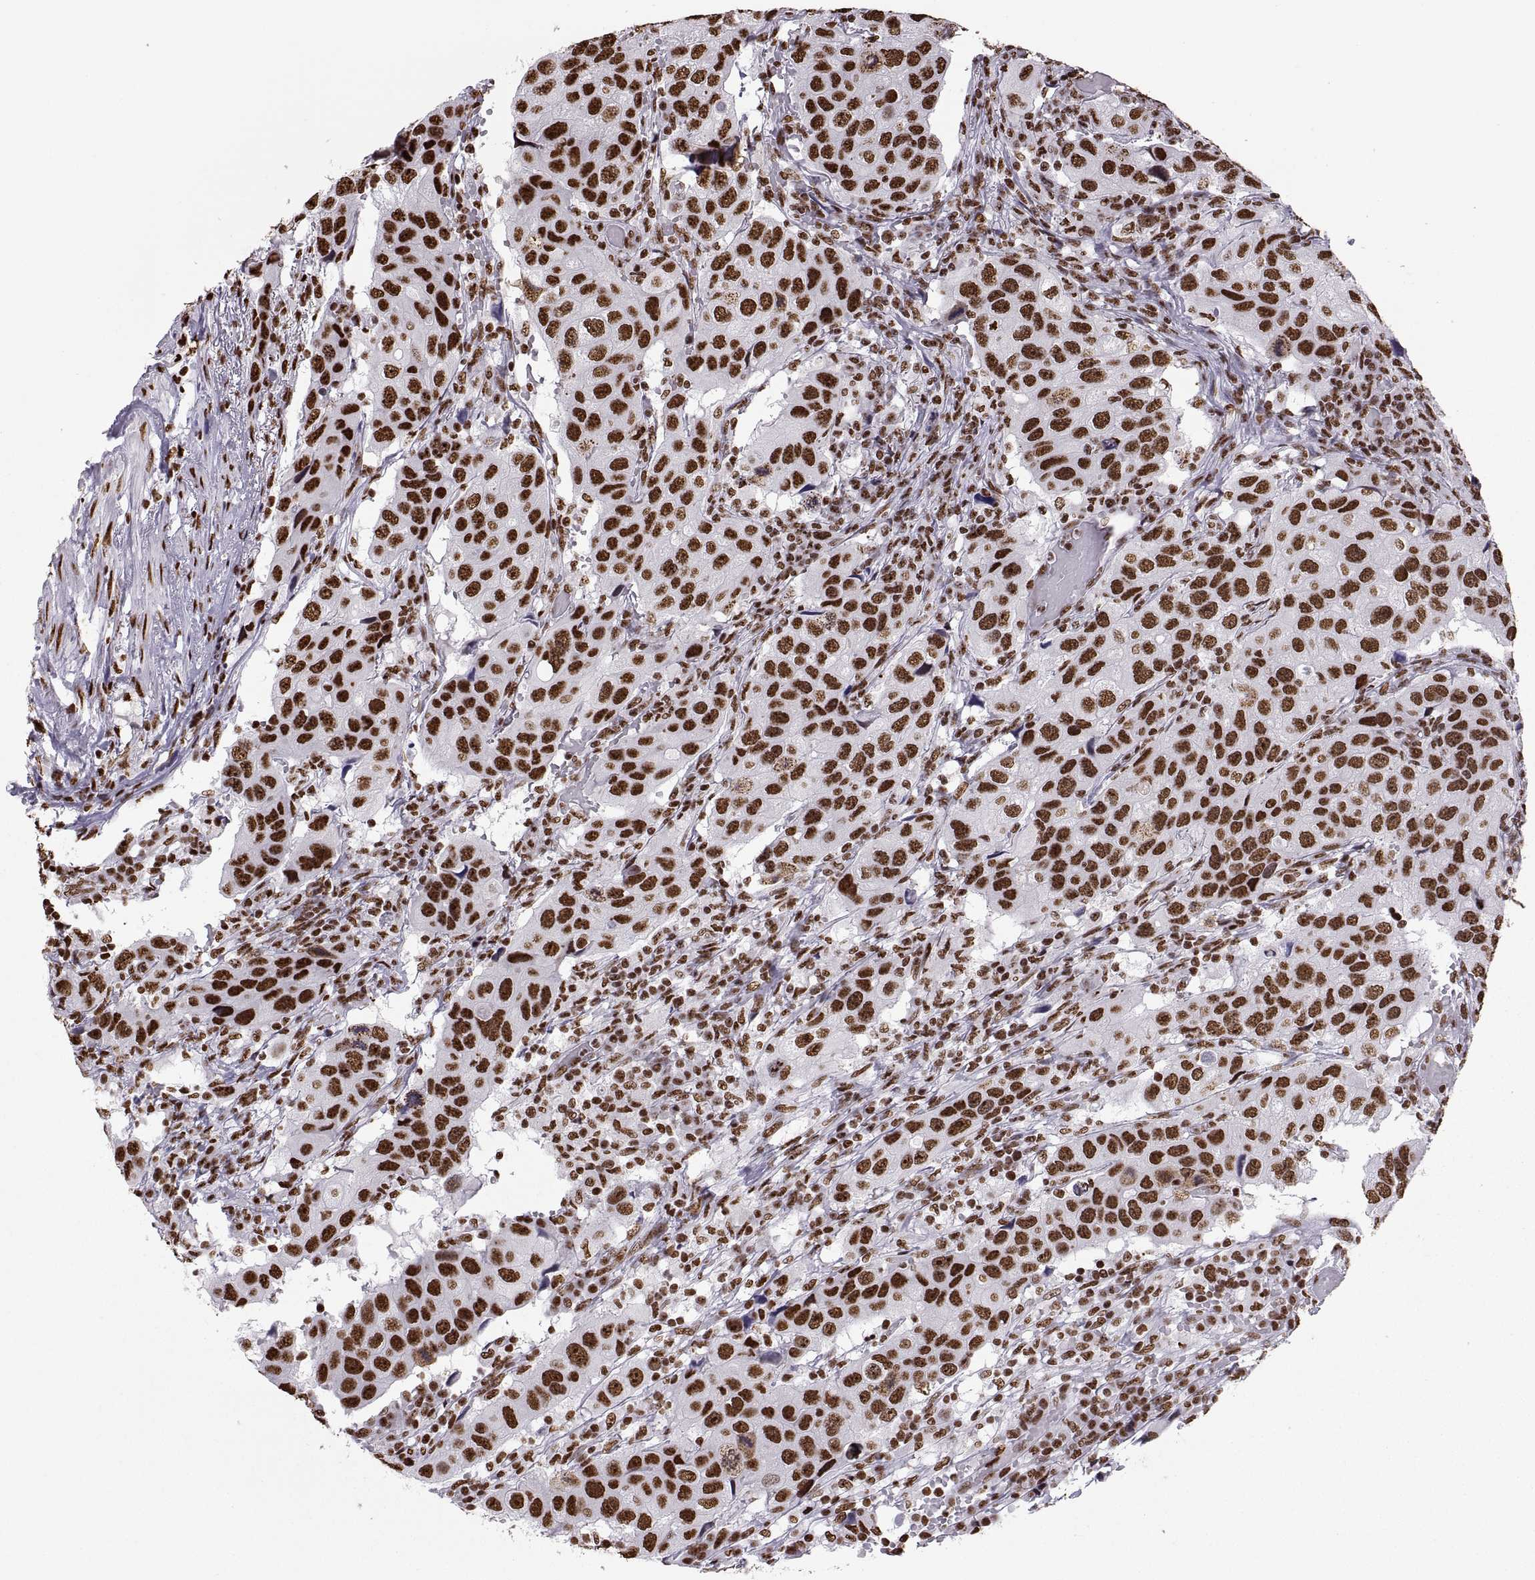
{"staining": {"intensity": "strong", "quantity": ">75%", "location": "nuclear"}, "tissue": "urothelial cancer", "cell_type": "Tumor cells", "image_type": "cancer", "snomed": [{"axis": "morphology", "description": "Urothelial carcinoma, High grade"}, {"axis": "topography", "description": "Urinary bladder"}], "caption": "Immunohistochemical staining of human high-grade urothelial carcinoma demonstrates strong nuclear protein expression in approximately >75% of tumor cells. (Stains: DAB in brown, nuclei in blue, Microscopy: brightfield microscopy at high magnification).", "gene": "SNAI1", "patient": {"sex": "male", "age": 79}}